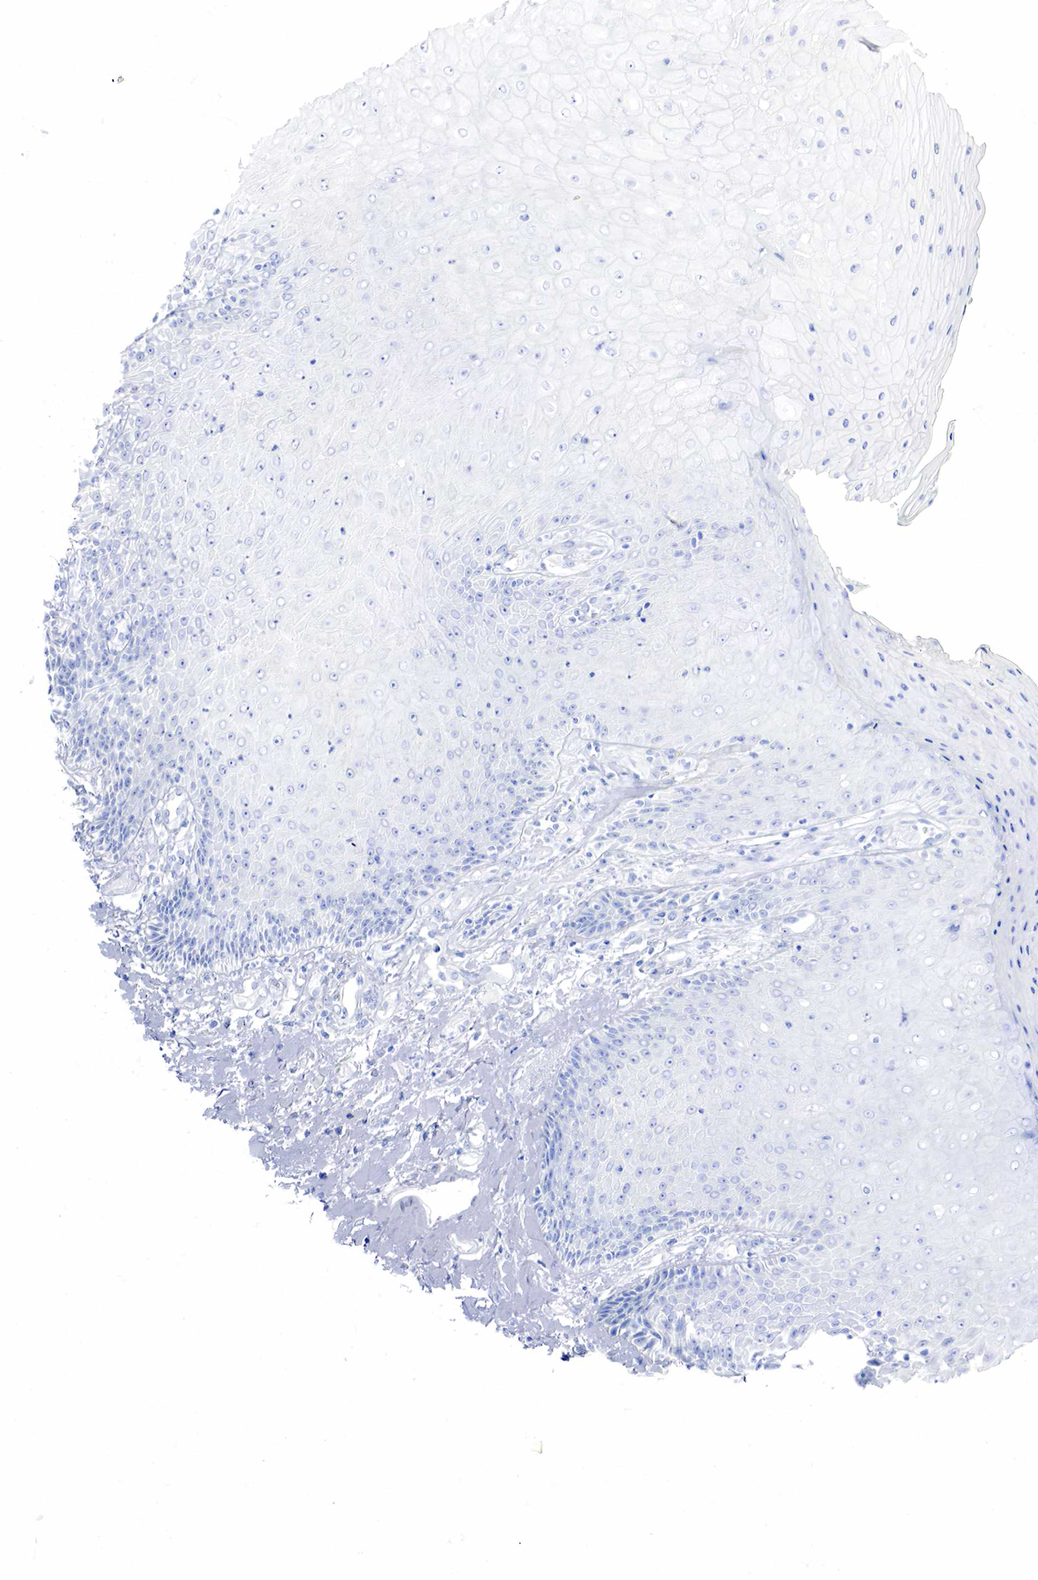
{"staining": {"intensity": "negative", "quantity": "none", "location": "none"}, "tissue": "skin", "cell_type": "Epidermal cells", "image_type": "normal", "snomed": [{"axis": "morphology", "description": "Normal tissue, NOS"}, {"axis": "topography", "description": "Skin"}, {"axis": "topography", "description": "Anal"}], "caption": "Histopathology image shows no protein positivity in epidermal cells of unremarkable skin. (Immunohistochemistry, brightfield microscopy, high magnification).", "gene": "INHA", "patient": {"sex": "male", "age": 61}}